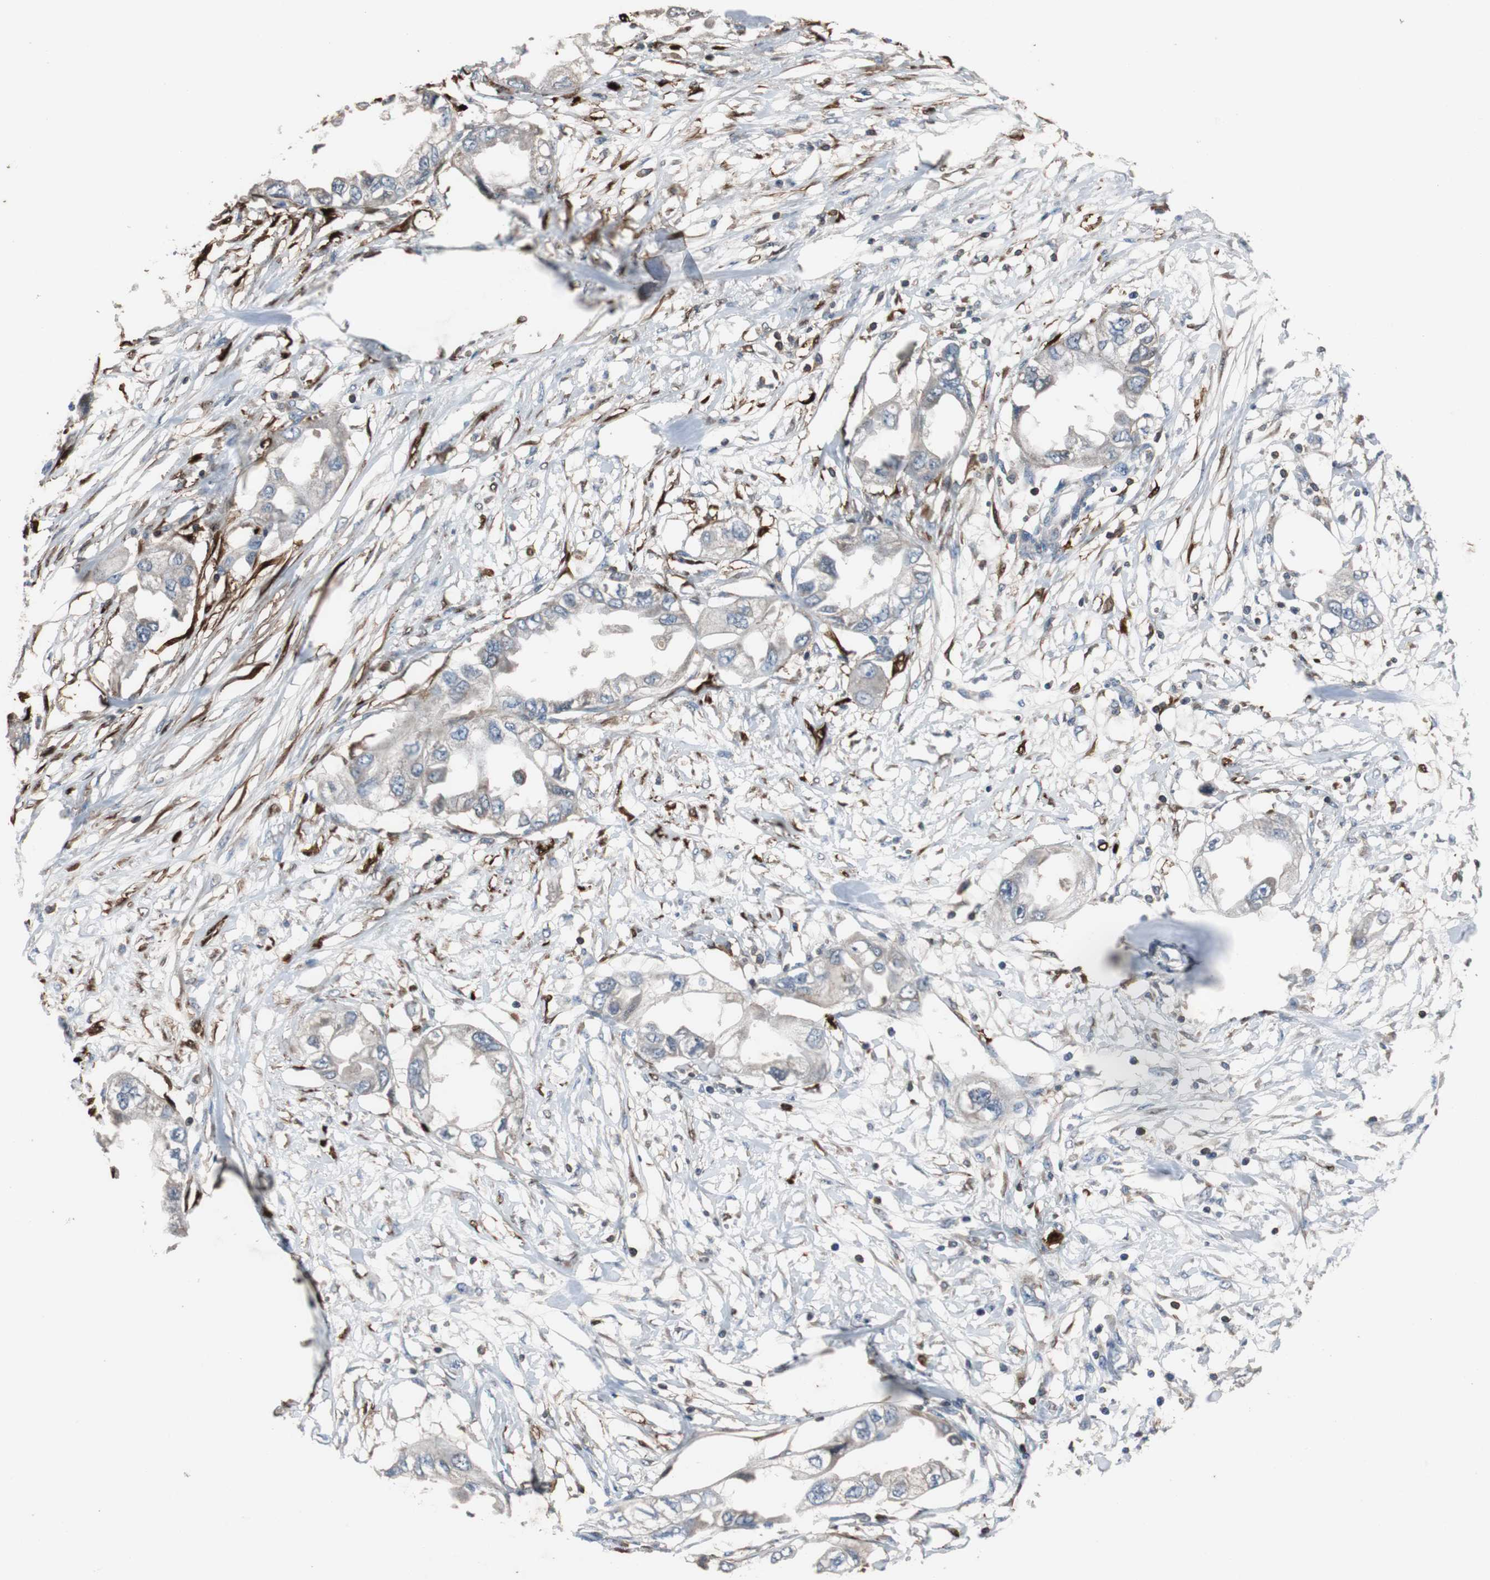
{"staining": {"intensity": "weak", "quantity": "<25%", "location": "cytoplasmic/membranous"}, "tissue": "endometrial cancer", "cell_type": "Tumor cells", "image_type": "cancer", "snomed": [{"axis": "morphology", "description": "Adenocarcinoma, NOS"}, {"axis": "topography", "description": "Endometrium"}], "caption": "Tumor cells are negative for brown protein staining in endometrial cancer.", "gene": "CALB2", "patient": {"sex": "female", "age": 67}}